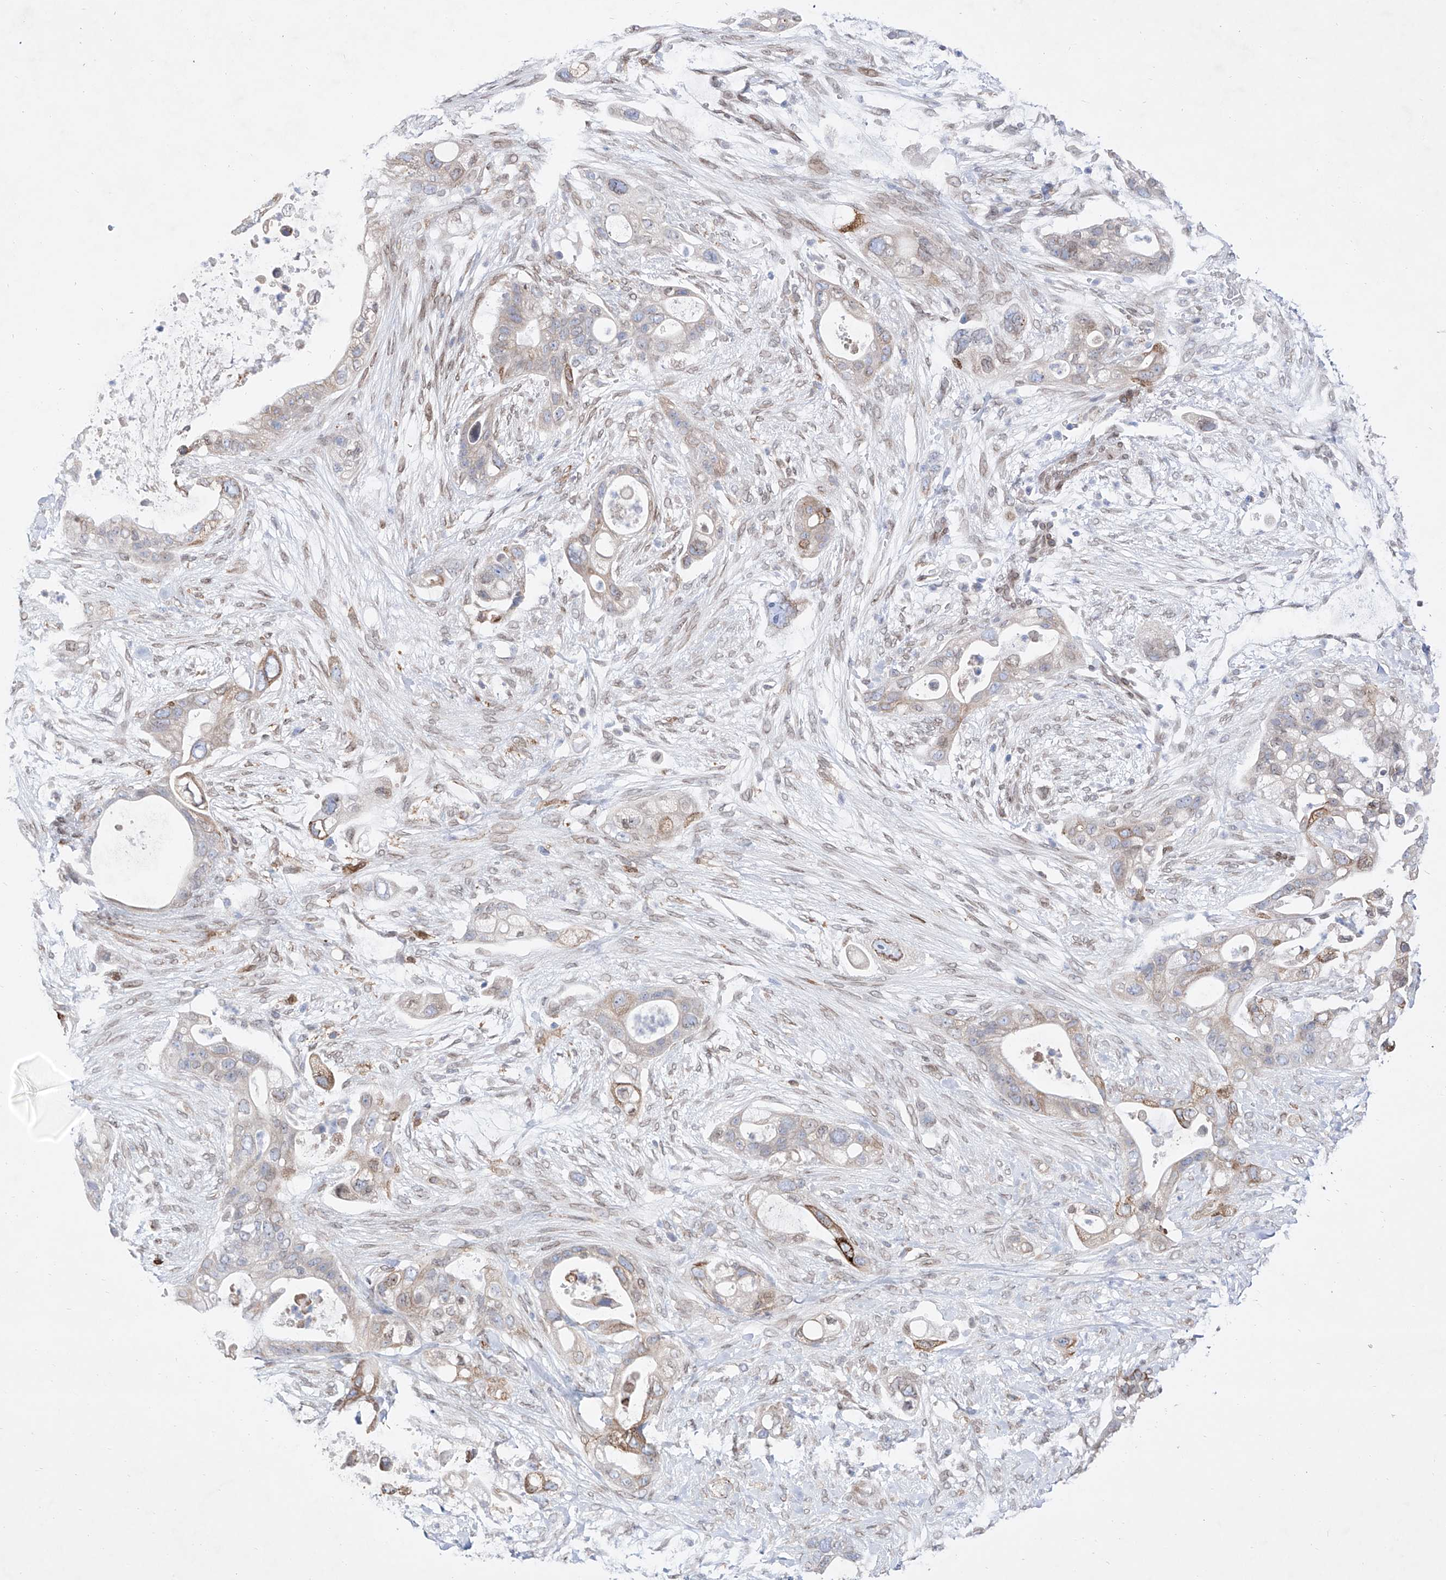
{"staining": {"intensity": "moderate", "quantity": "<25%", "location": "cytoplasmic/membranous"}, "tissue": "pancreatic cancer", "cell_type": "Tumor cells", "image_type": "cancer", "snomed": [{"axis": "morphology", "description": "Adenocarcinoma, NOS"}, {"axis": "topography", "description": "Pancreas"}], "caption": "Immunohistochemical staining of human pancreatic cancer (adenocarcinoma) reveals low levels of moderate cytoplasmic/membranous protein expression in approximately <25% of tumor cells.", "gene": "LCLAT1", "patient": {"sex": "male", "age": 53}}